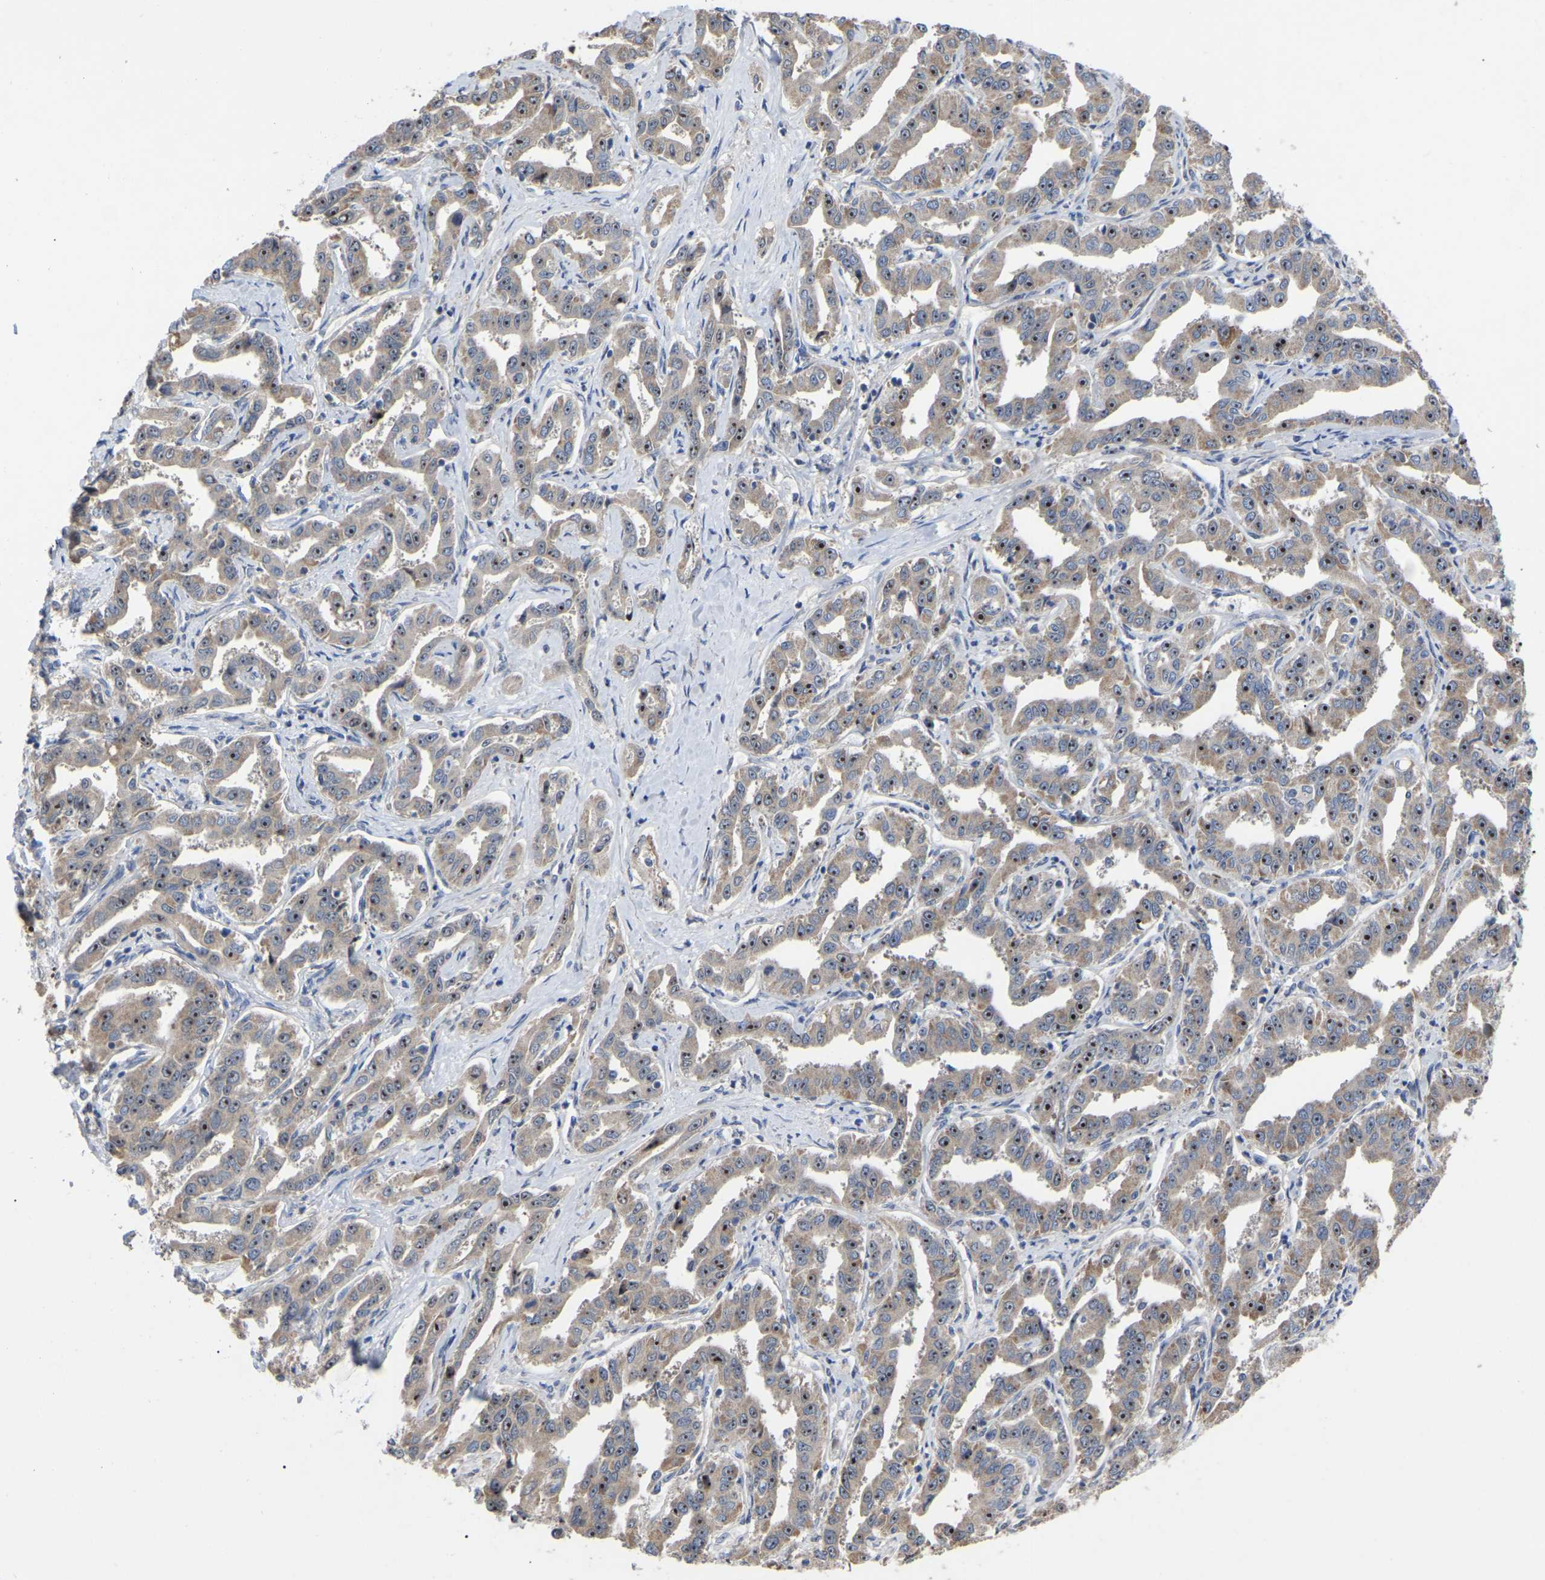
{"staining": {"intensity": "moderate", "quantity": ">75%", "location": "cytoplasmic/membranous,nuclear"}, "tissue": "liver cancer", "cell_type": "Tumor cells", "image_type": "cancer", "snomed": [{"axis": "morphology", "description": "Cholangiocarcinoma"}, {"axis": "topography", "description": "Liver"}], "caption": "An image of human liver cholangiocarcinoma stained for a protein demonstrates moderate cytoplasmic/membranous and nuclear brown staining in tumor cells. Nuclei are stained in blue.", "gene": "NOP53", "patient": {"sex": "male", "age": 59}}